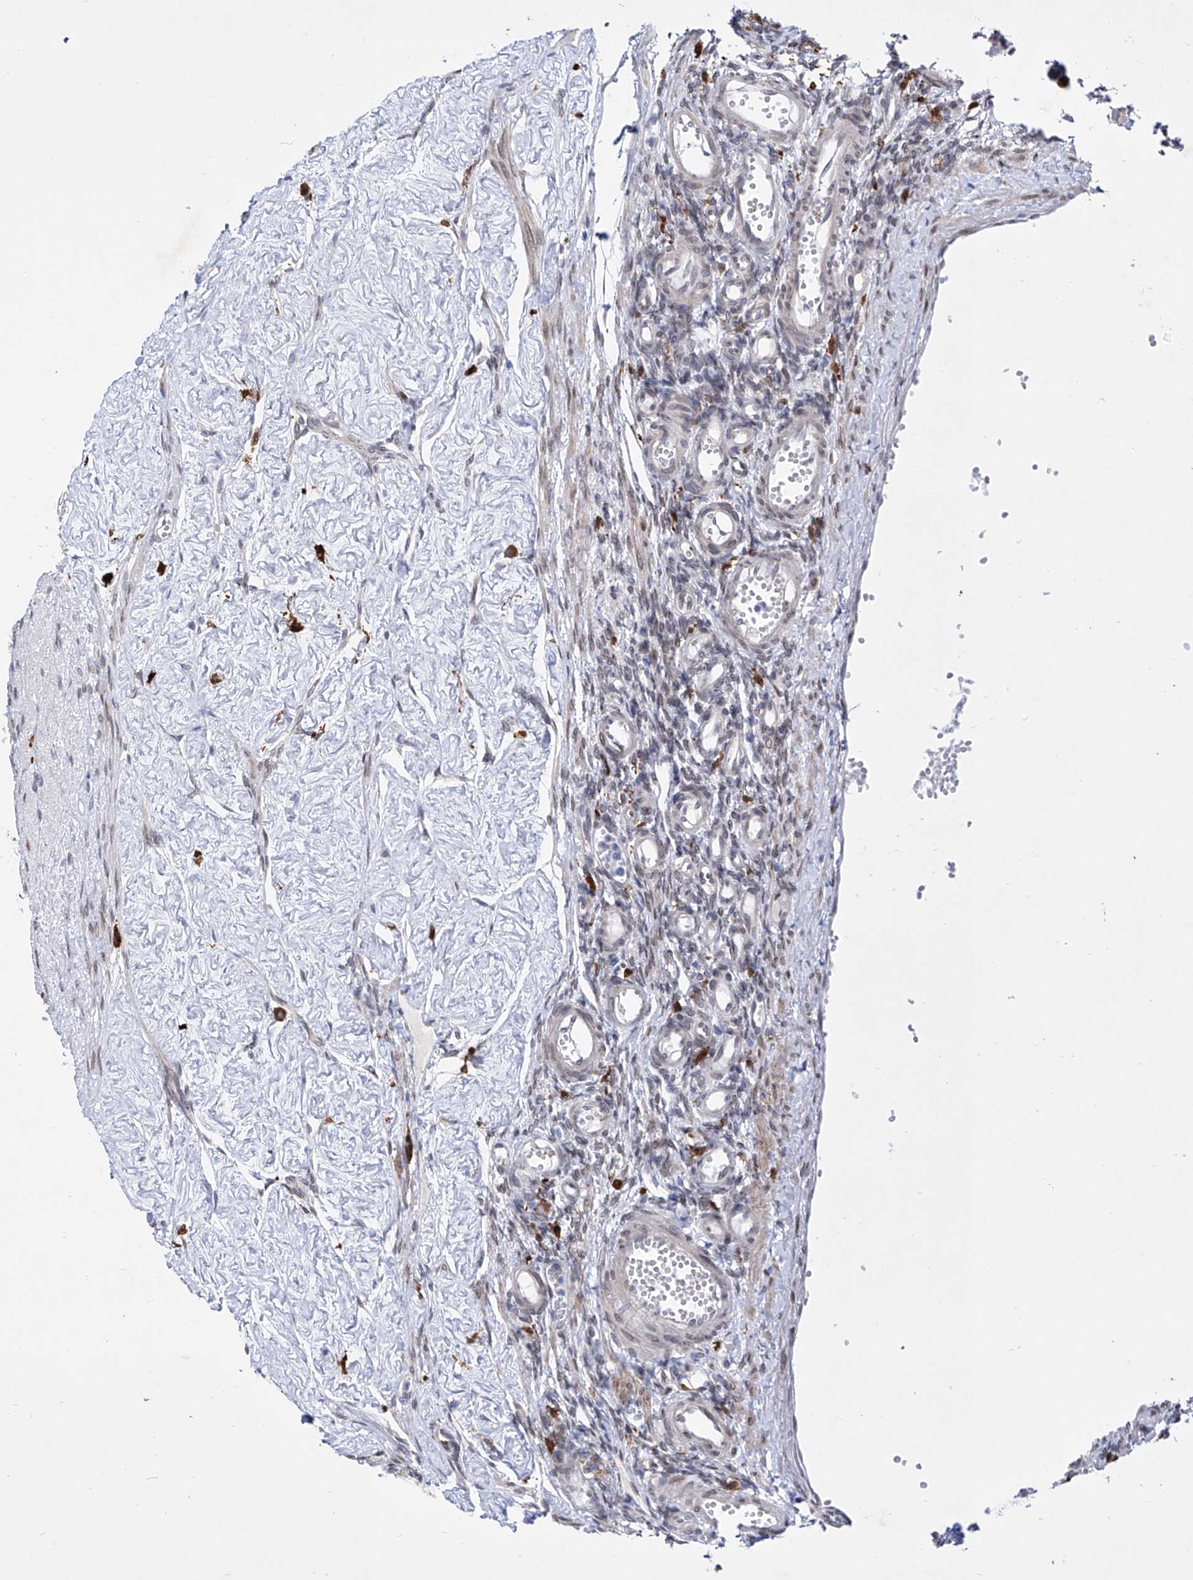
{"staining": {"intensity": "negative", "quantity": "none", "location": "none"}, "tissue": "ovary", "cell_type": "Ovarian stroma cells", "image_type": "normal", "snomed": [{"axis": "morphology", "description": "Normal tissue, NOS"}, {"axis": "morphology", "description": "Cyst, NOS"}, {"axis": "topography", "description": "Ovary"}], "caption": "An IHC image of normal ovary is shown. There is no staining in ovarian stroma cells of ovary. Brightfield microscopy of immunohistochemistry (IHC) stained with DAB (3,3'-diaminobenzidine) (brown) and hematoxylin (blue), captured at high magnification.", "gene": "LCLAT1", "patient": {"sex": "female", "age": 33}}